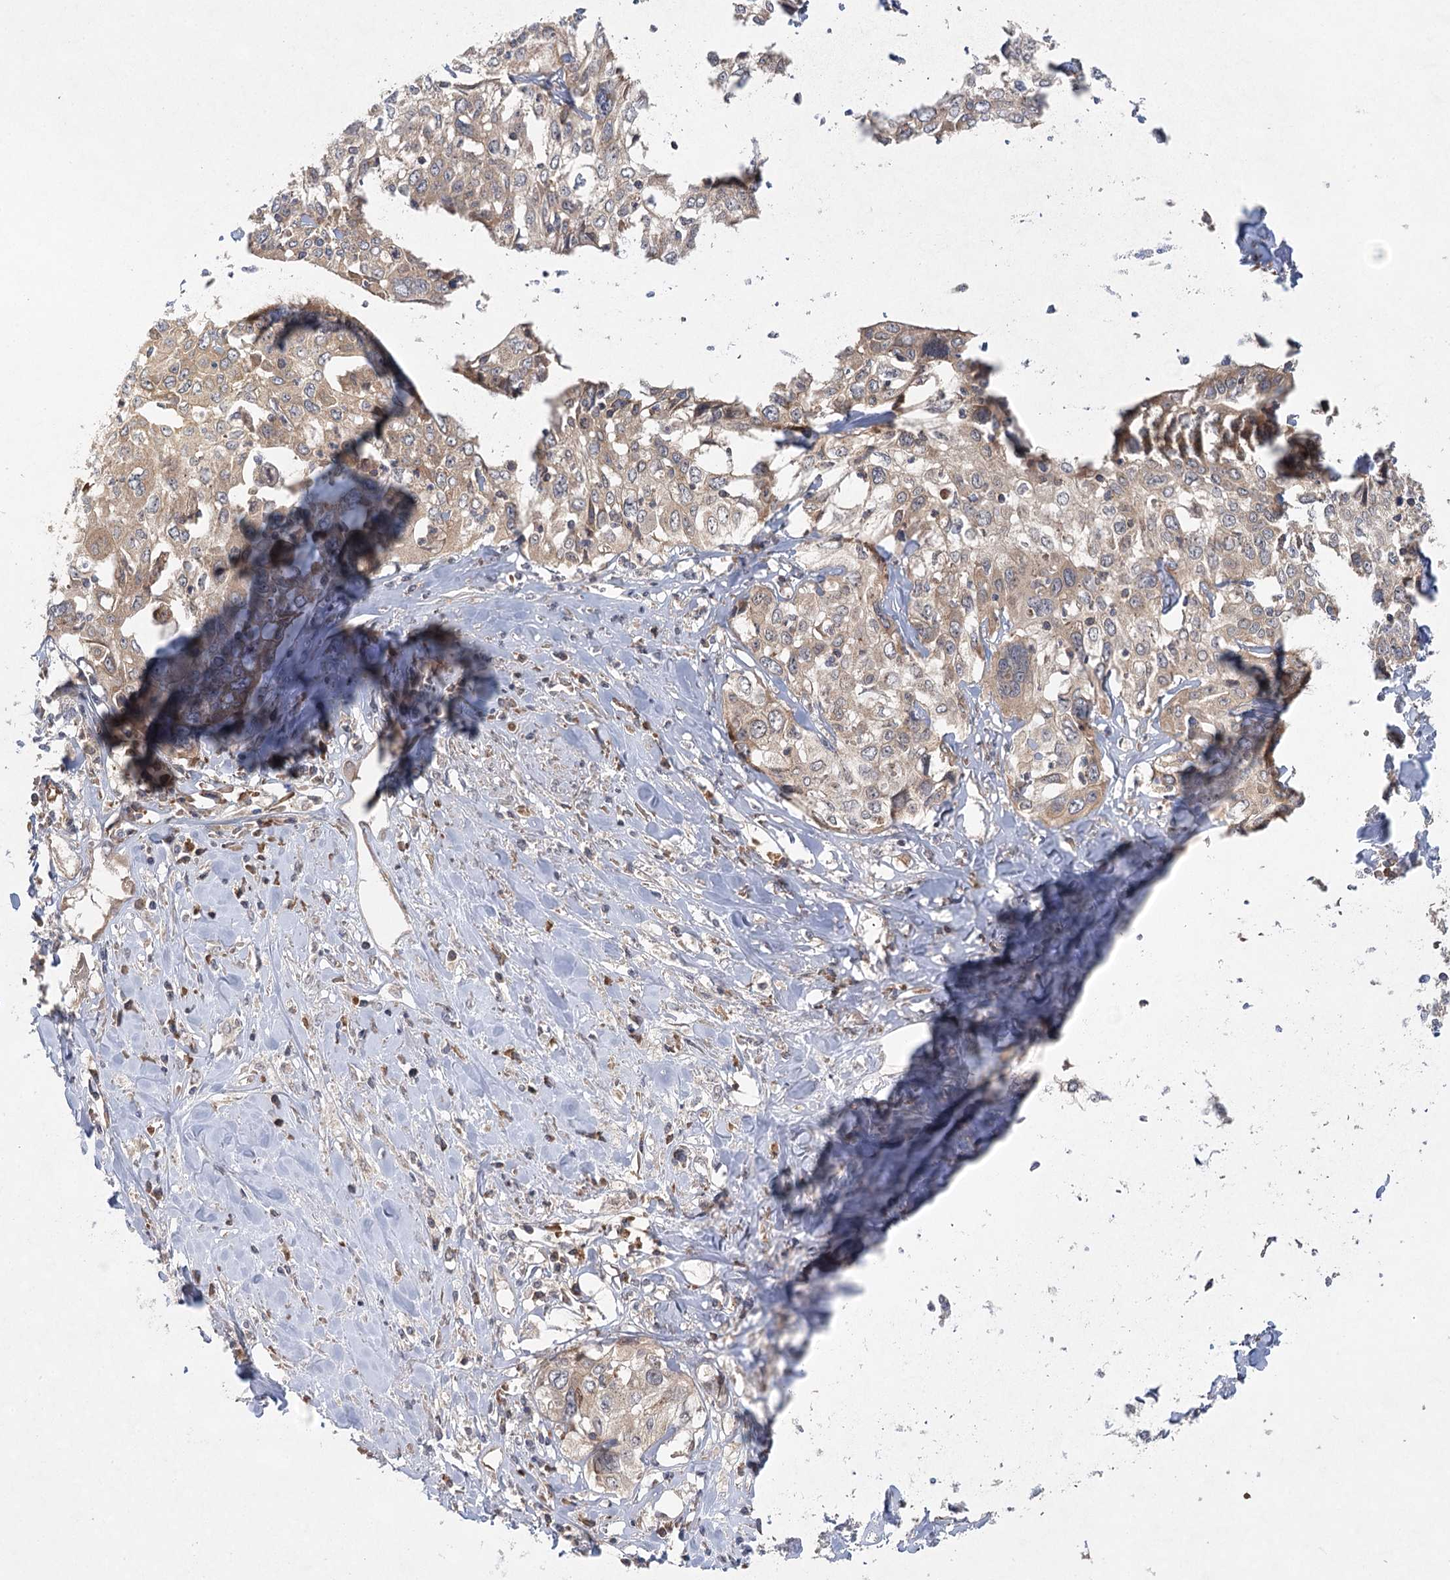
{"staining": {"intensity": "weak", "quantity": ">75%", "location": "cytoplasmic/membranous"}, "tissue": "cervical cancer", "cell_type": "Tumor cells", "image_type": "cancer", "snomed": [{"axis": "morphology", "description": "Squamous cell carcinoma, NOS"}, {"axis": "topography", "description": "Cervix"}], "caption": "Protein expression analysis of cervical cancer (squamous cell carcinoma) demonstrates weak cytoplasmic/membranous positivity in approximately >75% of tumor cells.", "gene": "EIF3A", "patient": {"sex": "female", "age": 31}}